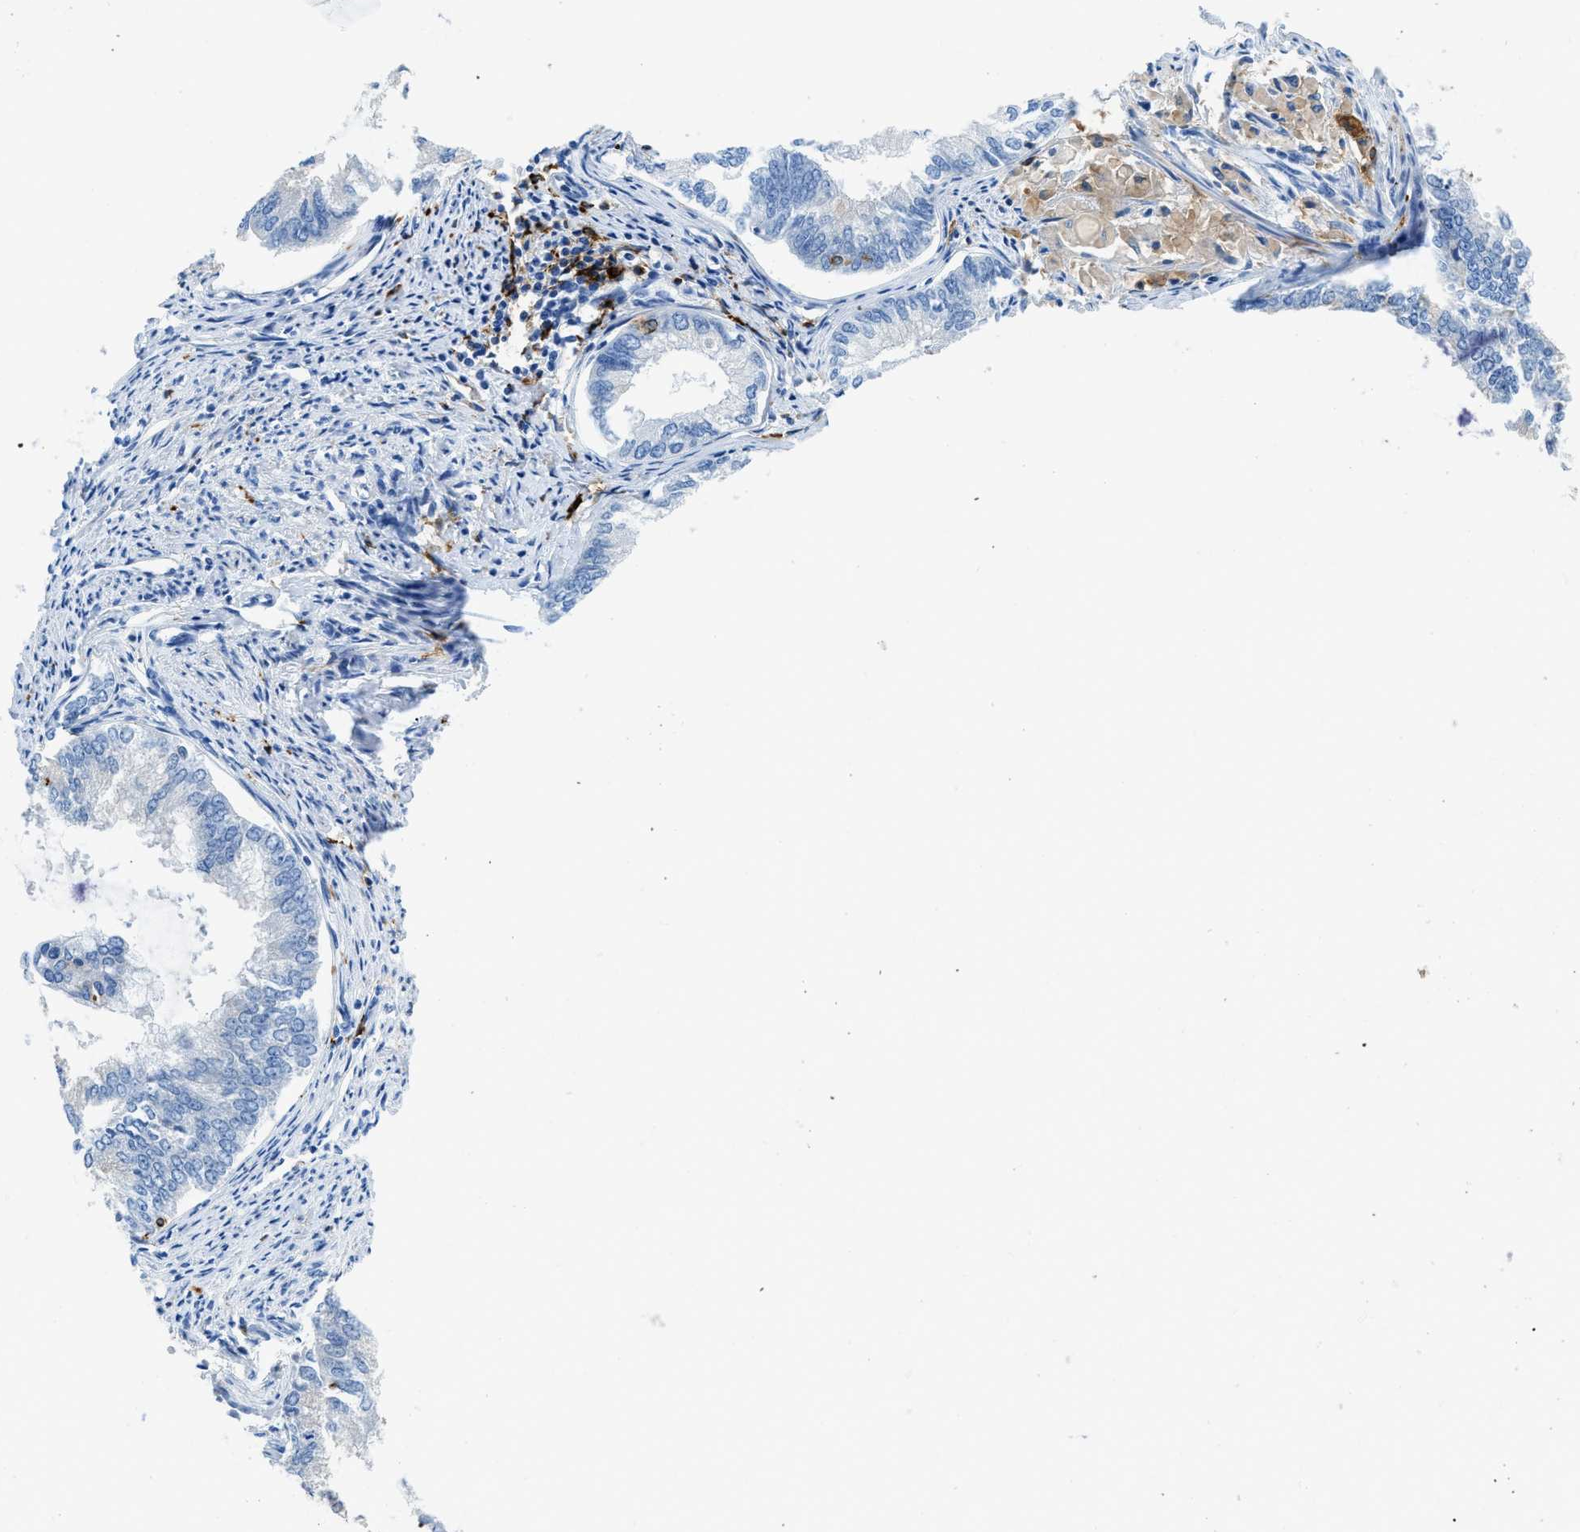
{"staining": {"intensity": "negative", "quantity": "none", "location": "none"}, "tissue": "endometrial cancer", "cell_type": "Tumor cells", "image_type": "cancer", "snomed": [{"axis": "morphology", "description": "Adenocarcinoma, NOS"}, {"axis": "topography", "description": "Endometrium"}], "caption": "This is a micrograph of immunohistochemistry staining of endometrial adenocarcinoma, which shows no positivity in tumor cells. (Stains: DAB immunohistochemistry with hematoxylin counter stain, Microscopy: brightfield microscopy at high magnification).", "gene": "CD226", "patient": {"sex": "female", "age": 86}}